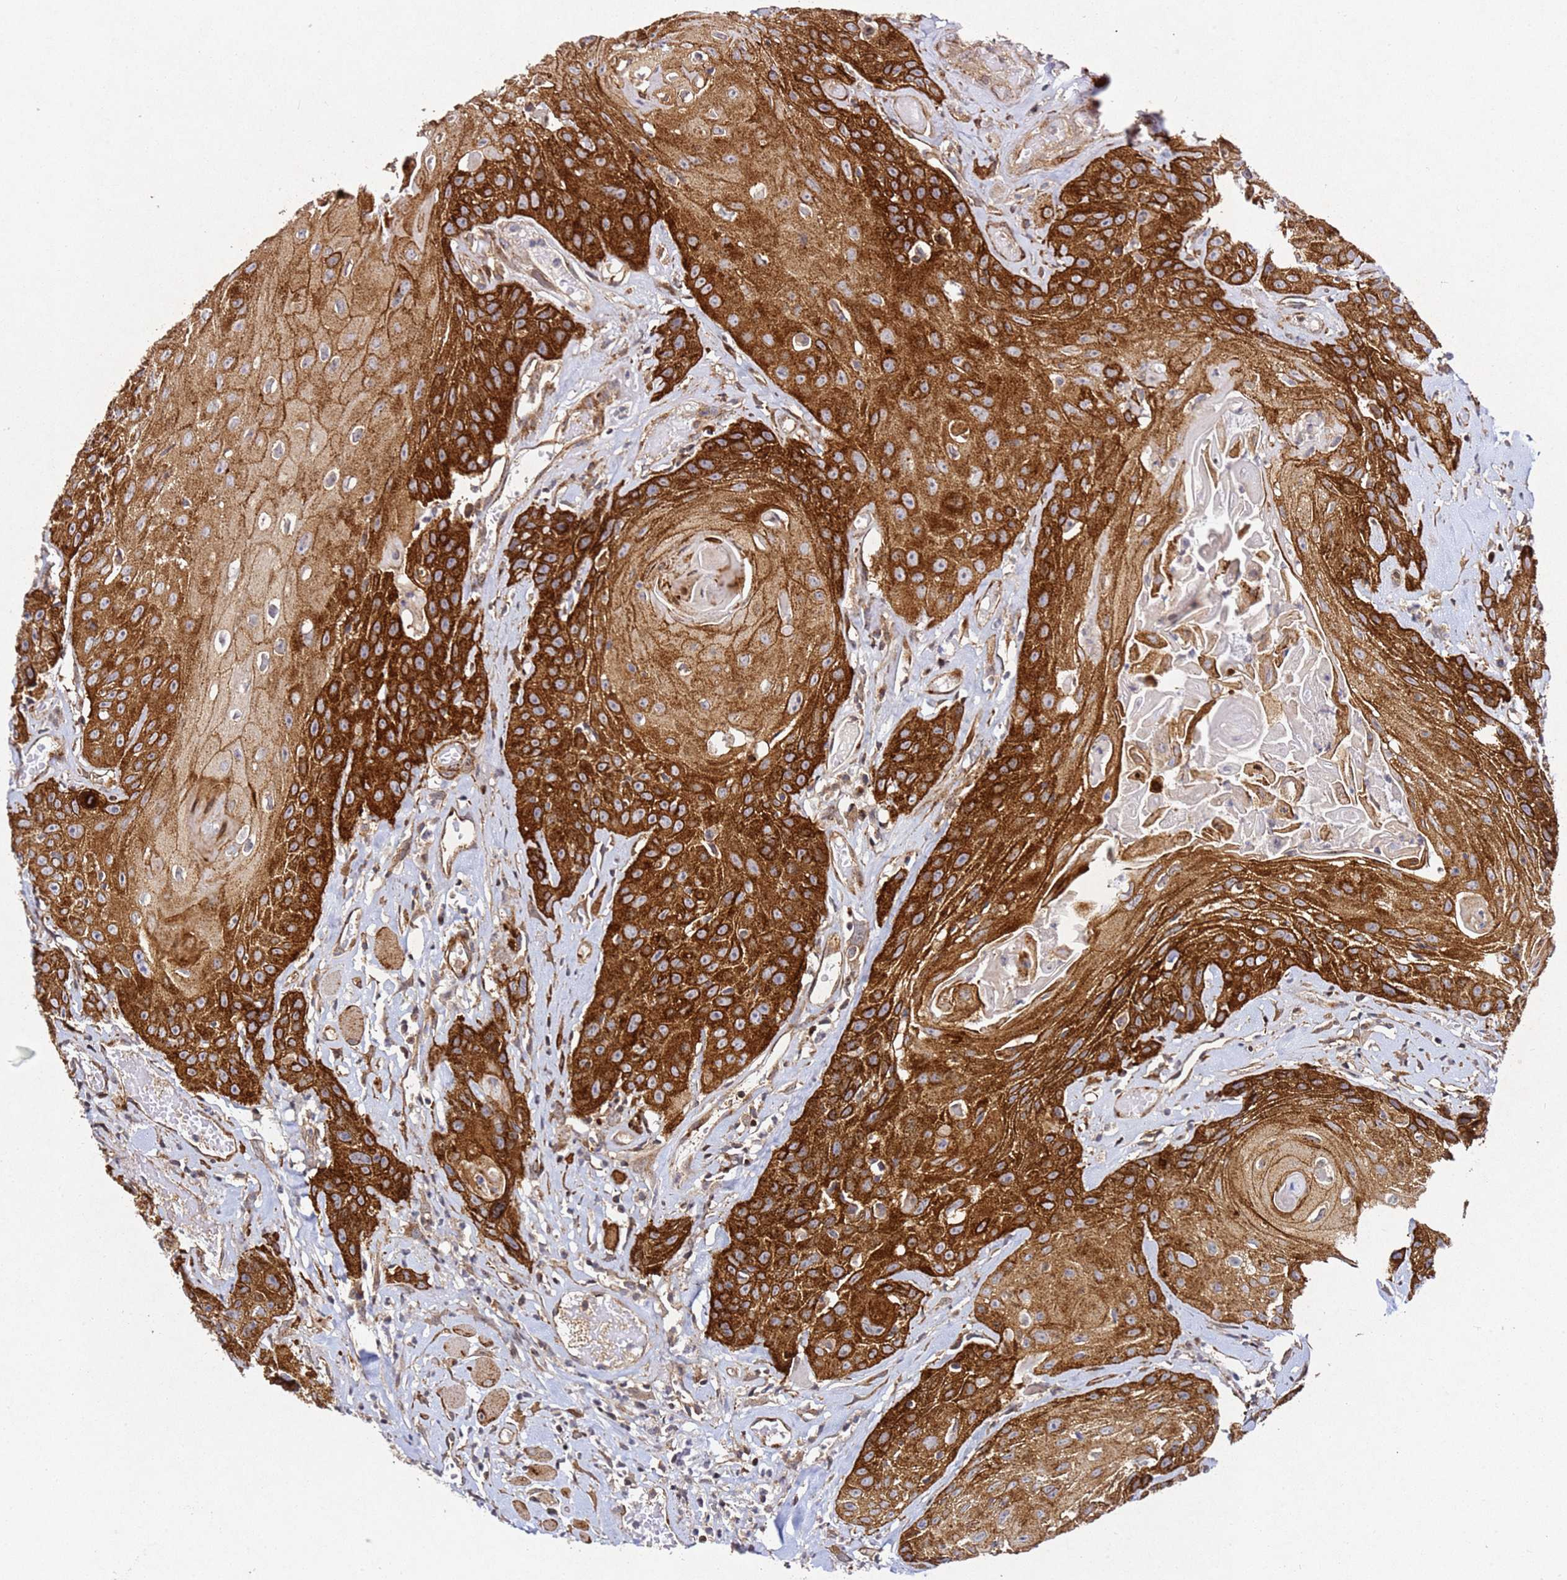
{"staining": {"intensity": "strong", "quantity": ">75%", "location": "cytoplasmic/membranous"}, "tissue": "head and neck cancer", "cell_type": "Tumor cells", "image_type": "cancer", "snomed": [{"axis": "morphology", "description": "Squamous cell carcinoma, NOS"}, {"axis": "topography", "description": "Head-Neck"}], "caption": "Tumor cells reveal strong cytoplasmic/membranous expression in about >75% of cells in squamous cell carcinoma (head and neck).", "gene": "ZNF296", "patient": {"sex": "female", "age": 59}}